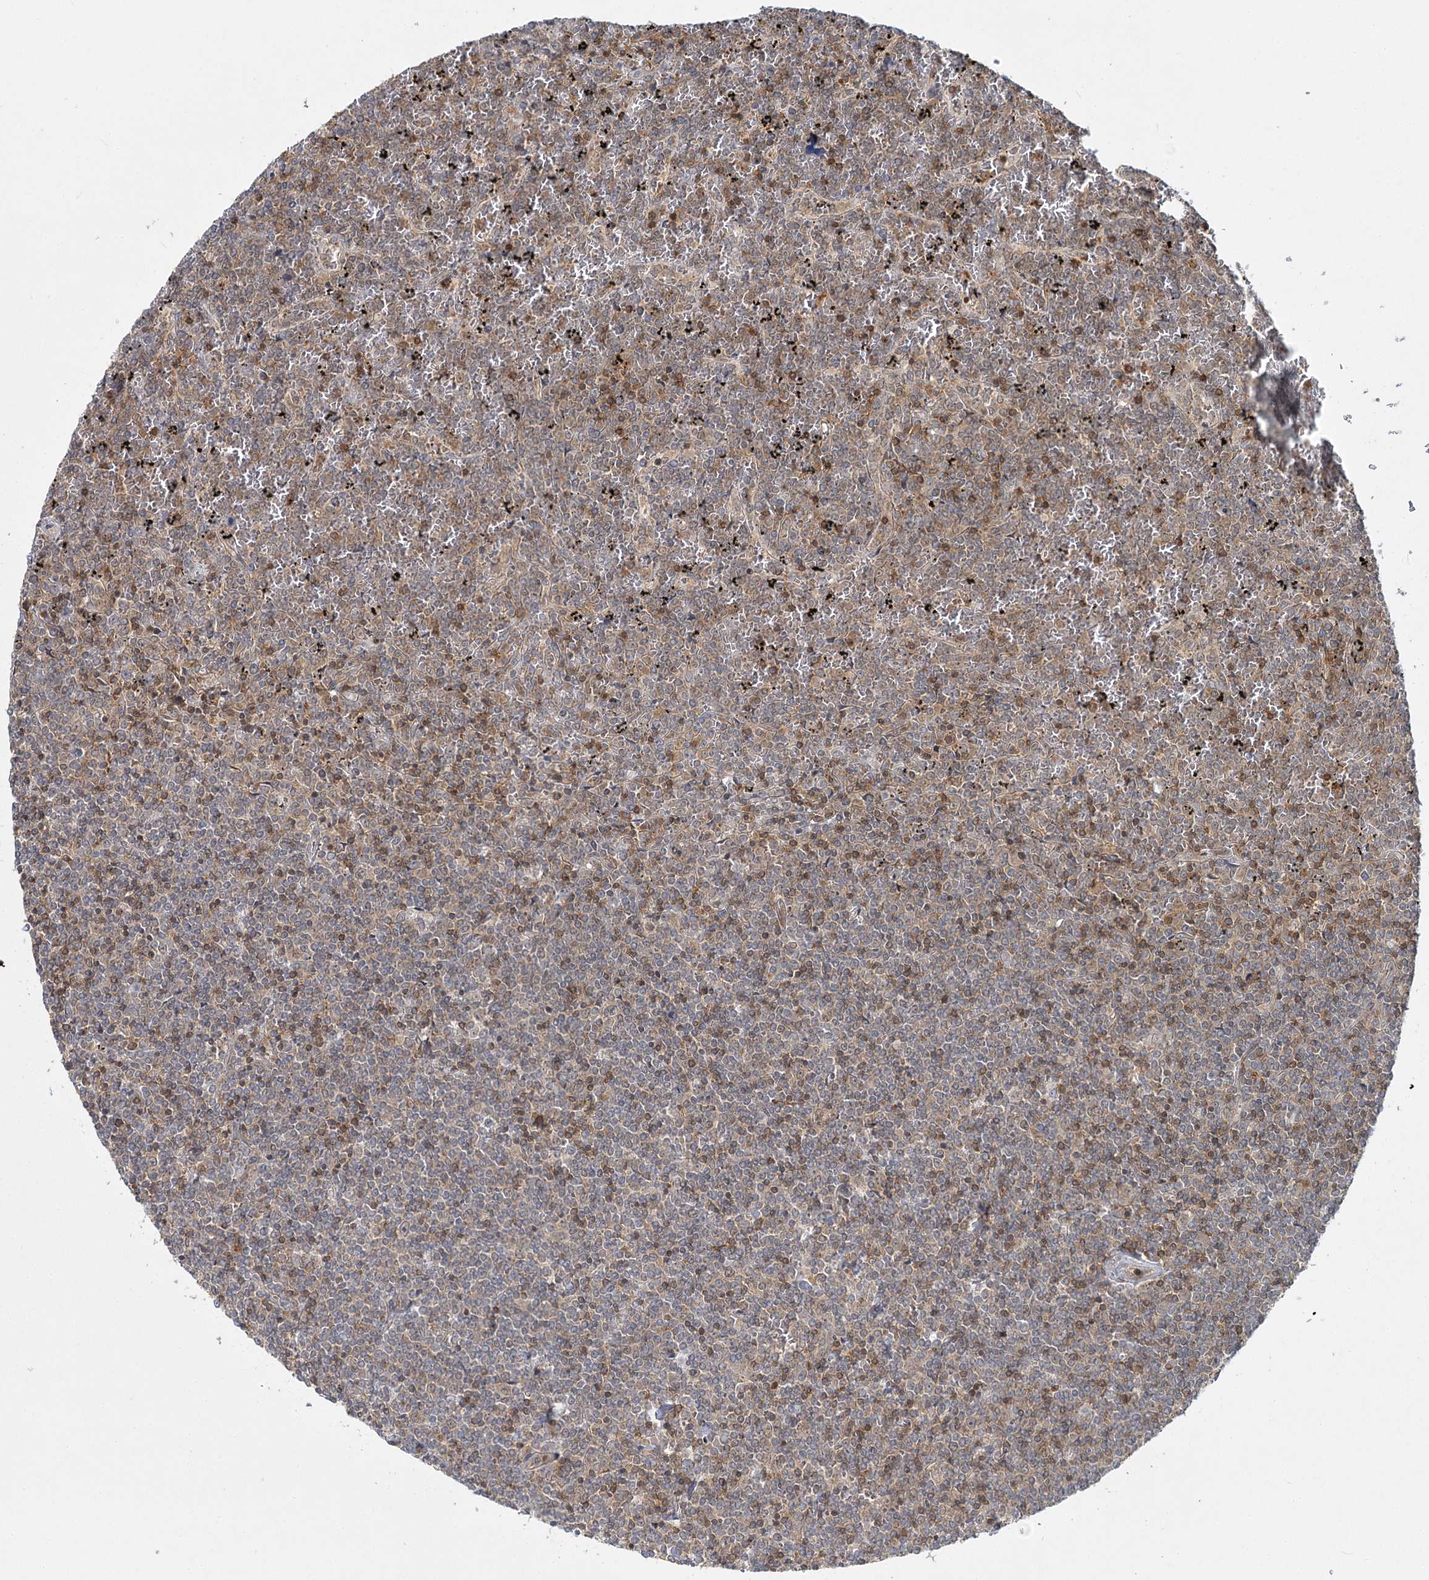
{"staining": {"intensity": "moderate", "quantity": "25%-75%", "location": "cytoplasmic/membranous"}, "tissue": "lymphoma", "cell_type": "Tumor cells", "image_type": "cancer", "snomed": [{"axis": "morphology", "description": "Malignant lymphoma, non-Hodgkin's type, Low grade"}, {"axis": "topography", "description": "Spleen"}], "caption": "A micrograph of human lymphoma stained for a protein demonstrates moderate cytoplasmic/membranous brown staining in tumor cells.", "gene": "FAM120B", "patient": {"sex": "female", "age": 19}}